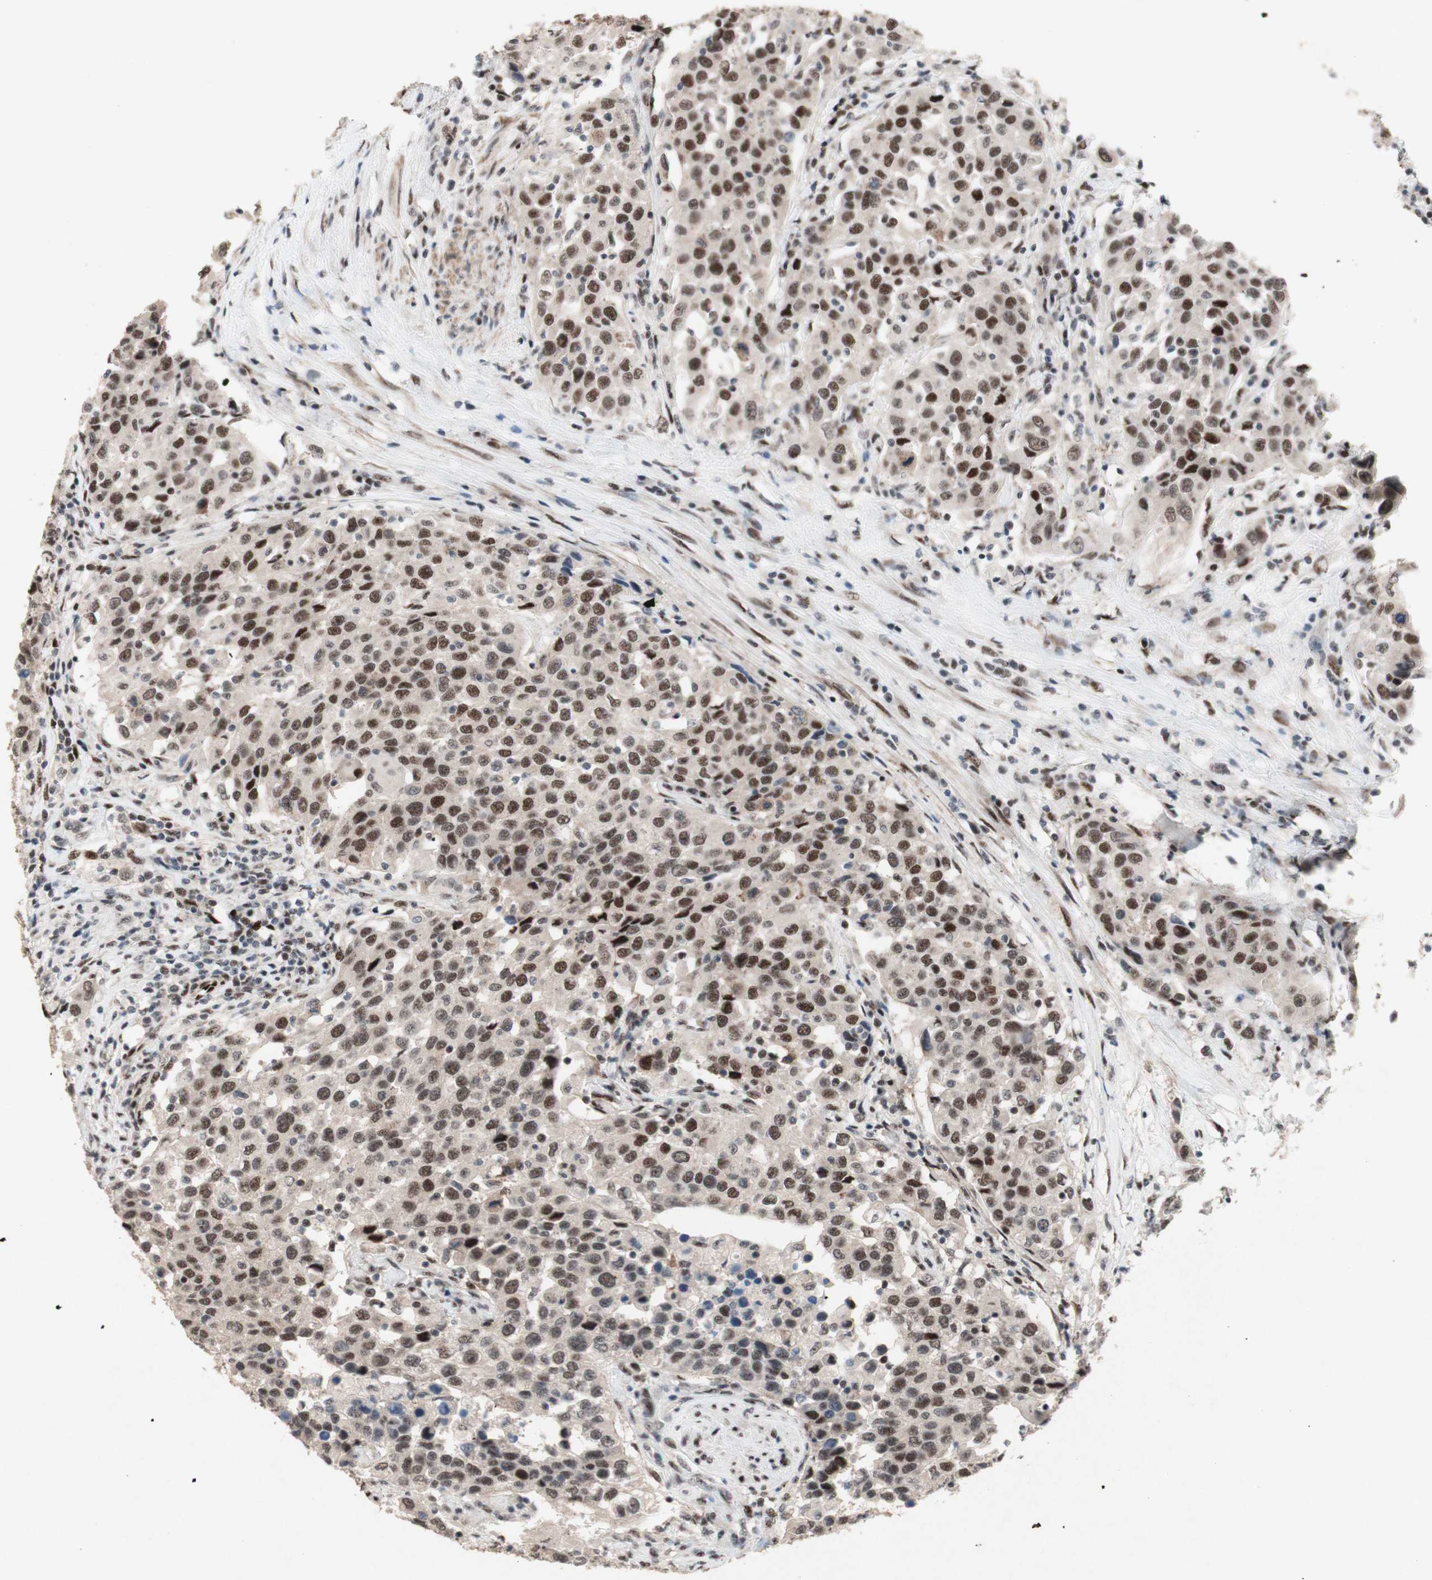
{"staining": {"intensity": "moderate", "quantity": ">75%", "location": "nuclear"}, "tissue": "urothelial cancer", "cell_type": "Tumor cells", "image_type": "cancer", "snomed": [{"axis": "morphology", "description": "Urothelial carcinoma, High grade"}, {"axis": "topography", "description": "Urinary bladder"}], "caption": "A histopathology image of human high-grade urothelial carcinoma stained for a protein displays moderate nuclear brown staining in tumor cells. (Brightfield microscopy of DAB IHC at high magnification).", "gene": "TLE1", "patient": {"sex": "female", "age": 80}}